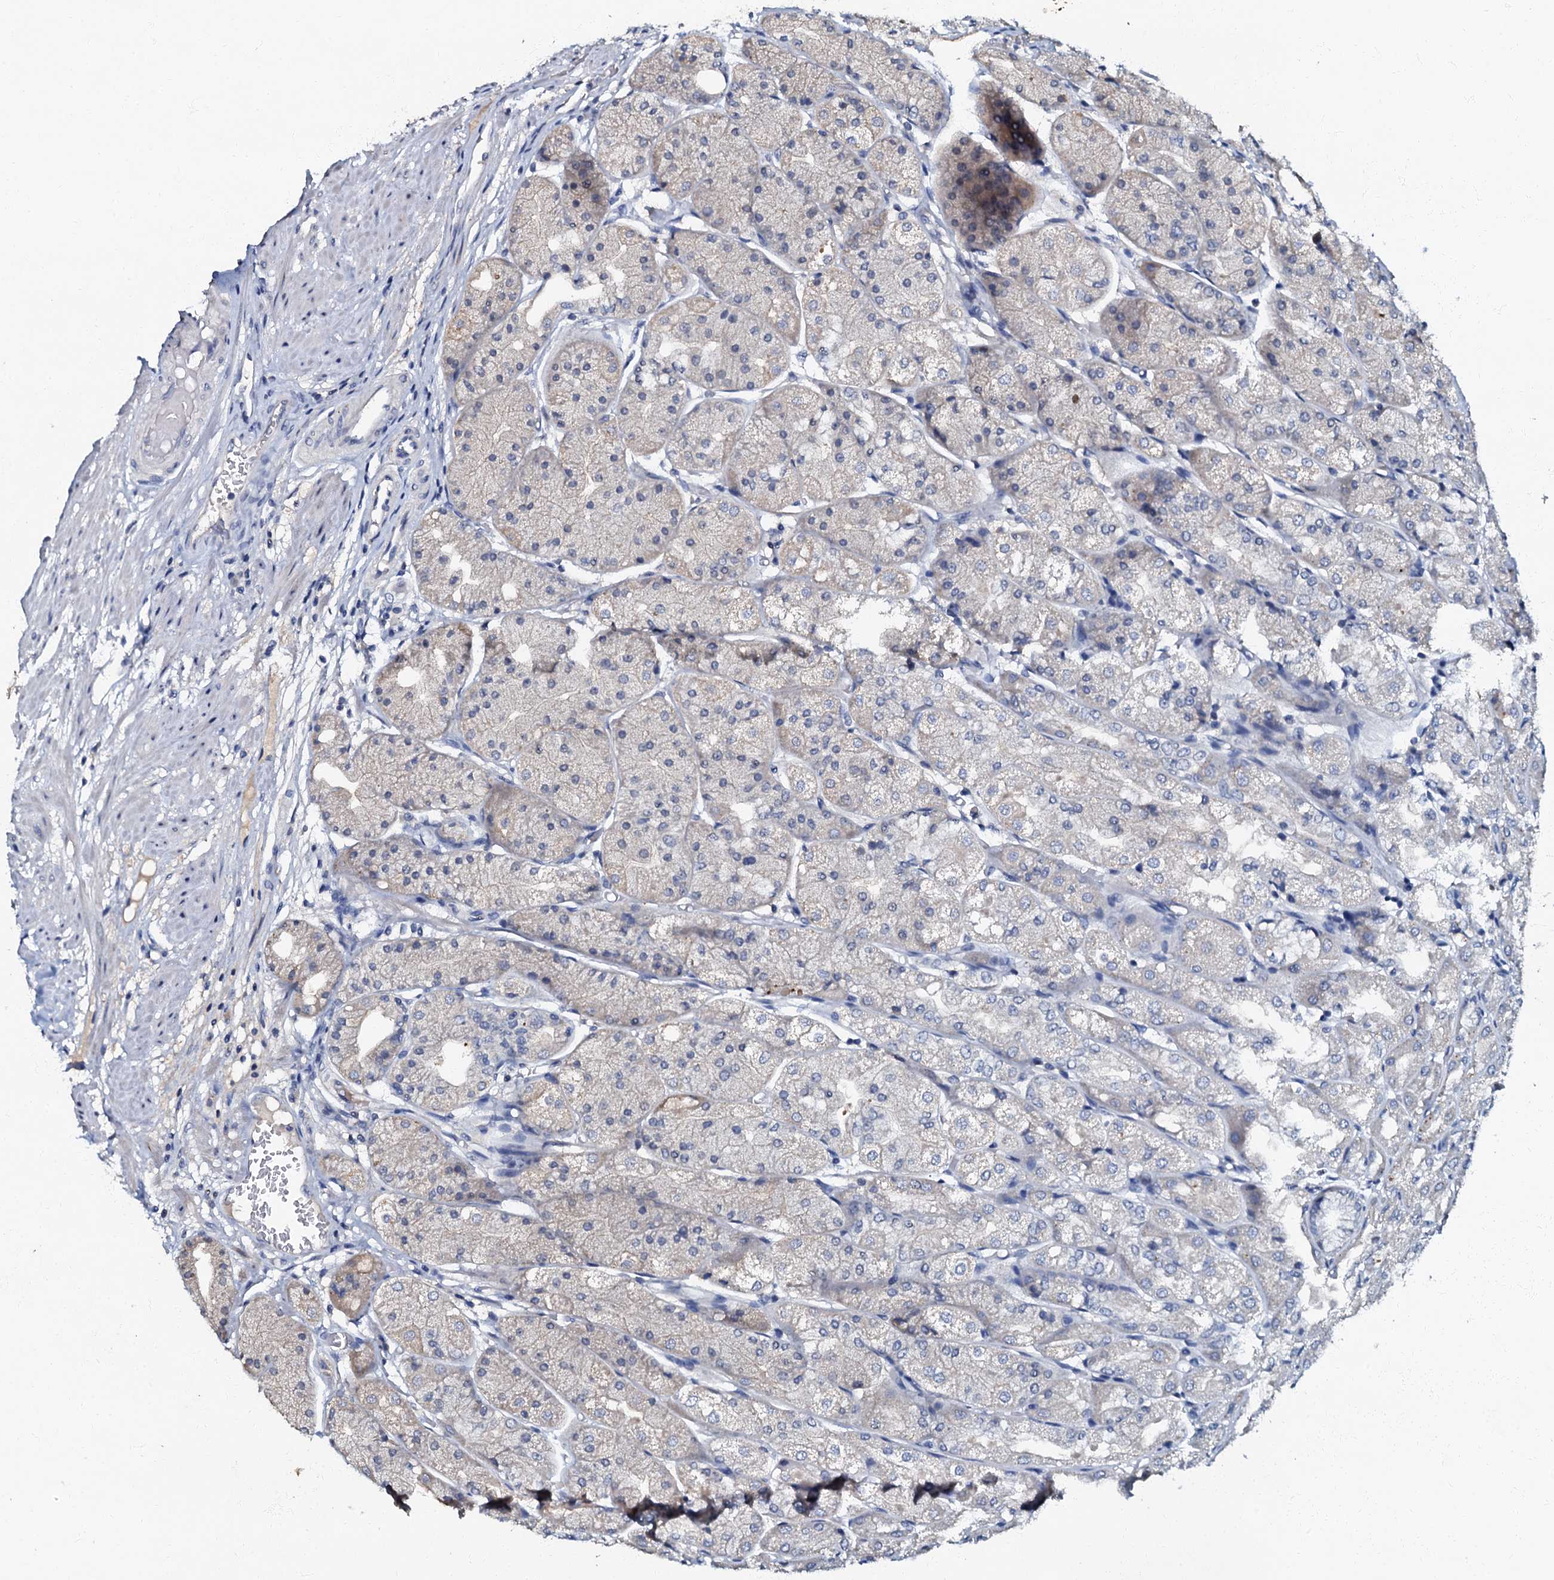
{"staining": {"intensity": "weak", "quantity": "<25%", "location": "cytoplasmic/membranous"}, "tissue": "stomach", "cell_type": "Glandular cells", "image_type": "normal", "snomed": [{"axis": "morphology", "description": "Normal tissue, NOS"}, {"axis": "topography", "description": "Stomach, upper"}], "caption": "This is a image of immunohistochemistry staining of unremarkable stomach, which shows no staining in glandular cells. Nuclei are stained in blue.", "gene": "OLAH", "patient": {"sex": "male", "age": 72}}